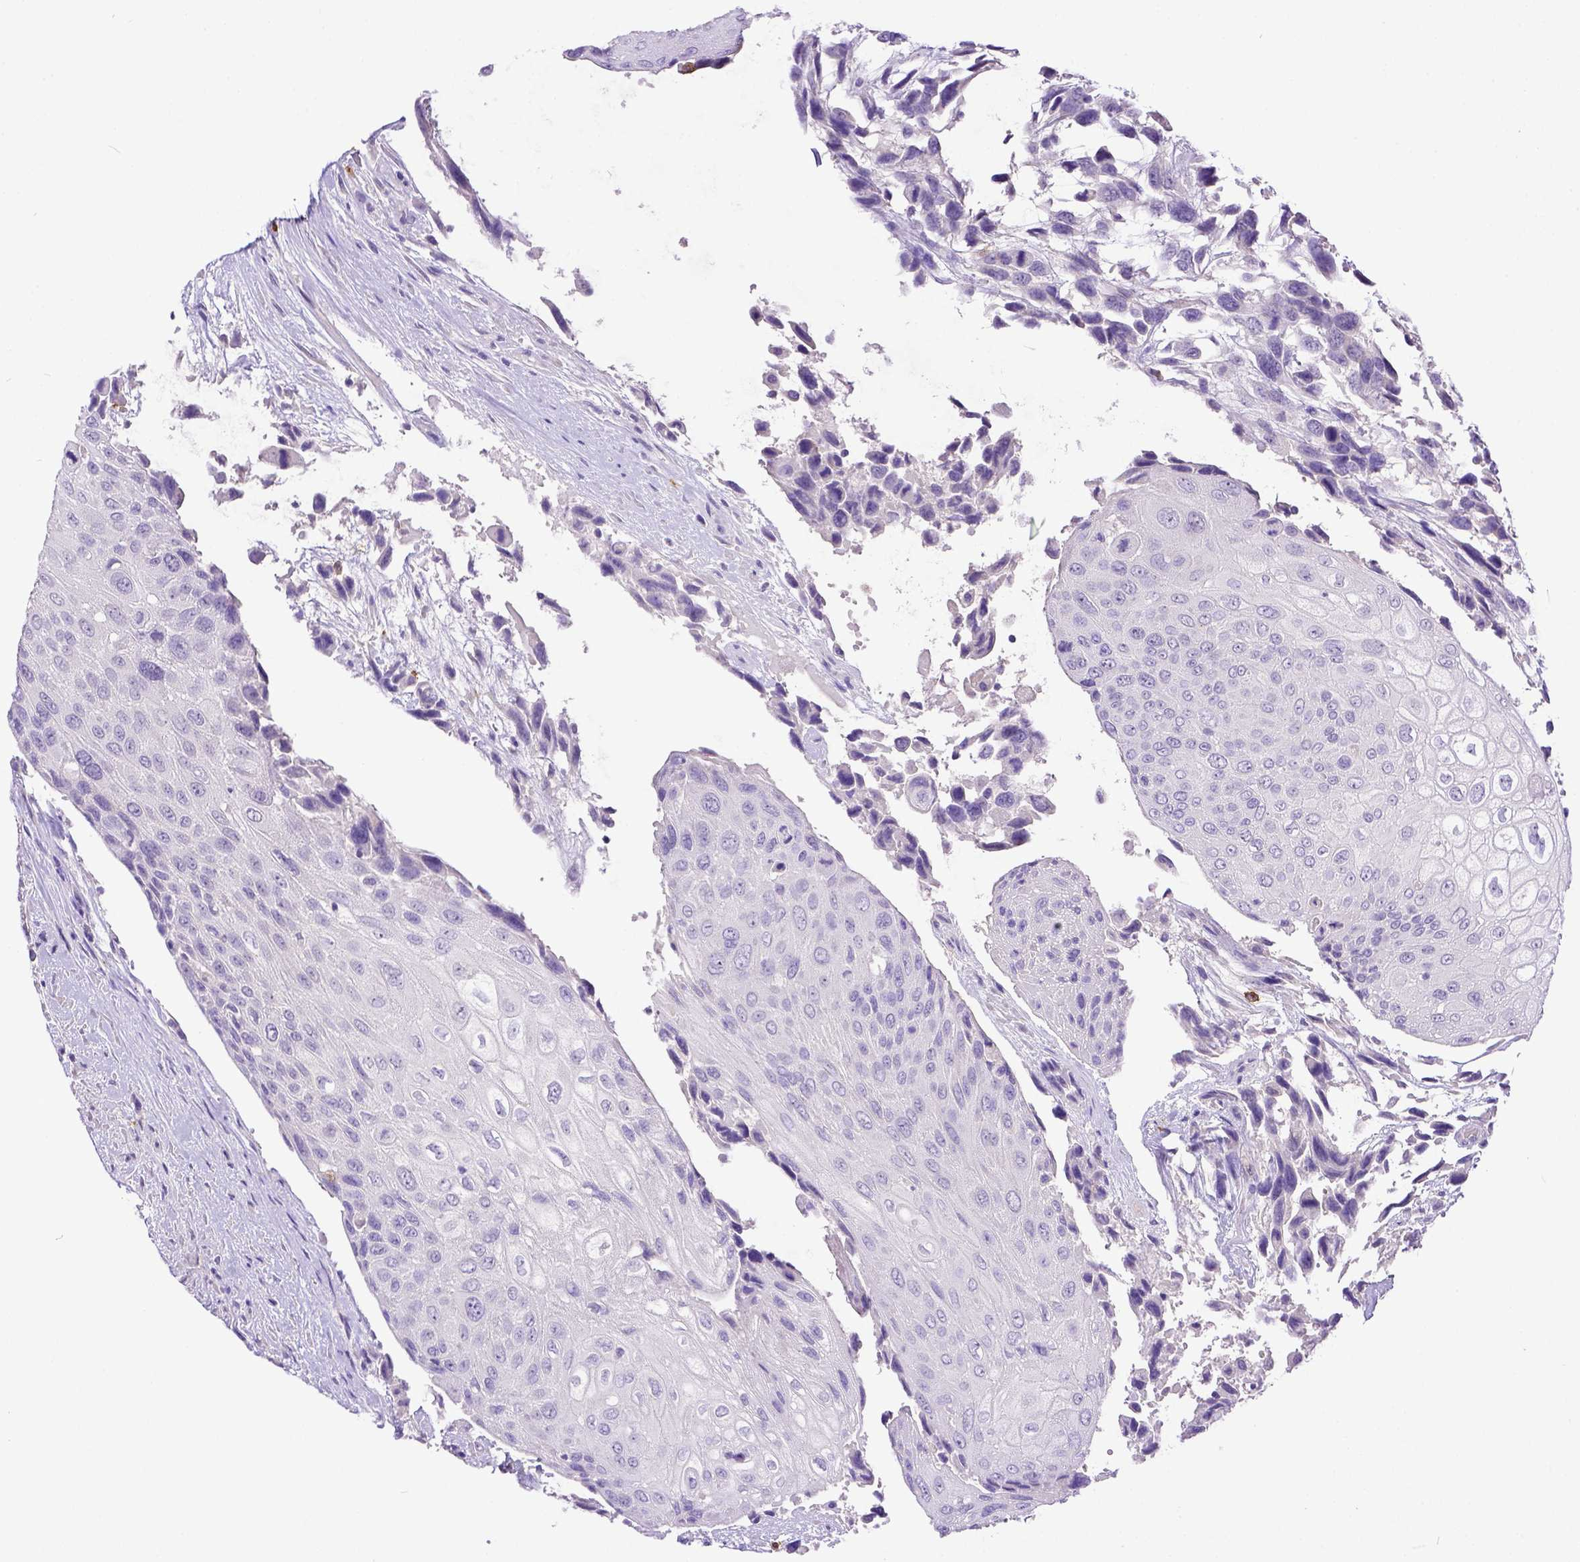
{"staining": {"intensity": "negative", "quantity": "none", "location": "none"}, "tissue": "urothelial cancer", "cell_type": "Tumor cells", "image_type": "cancer", "snomed": [{"axis": "morphology", "description": "Urothelial carcinoma, High grade"}, {"axis": "topography", "description": "Urinary bladder"}], "caption": "Tumor cells are negative for protein expression in human urothelial carcinoma (high-grade).", "gene": "KIT", "patient": {"sex": "female", "age": 70}}